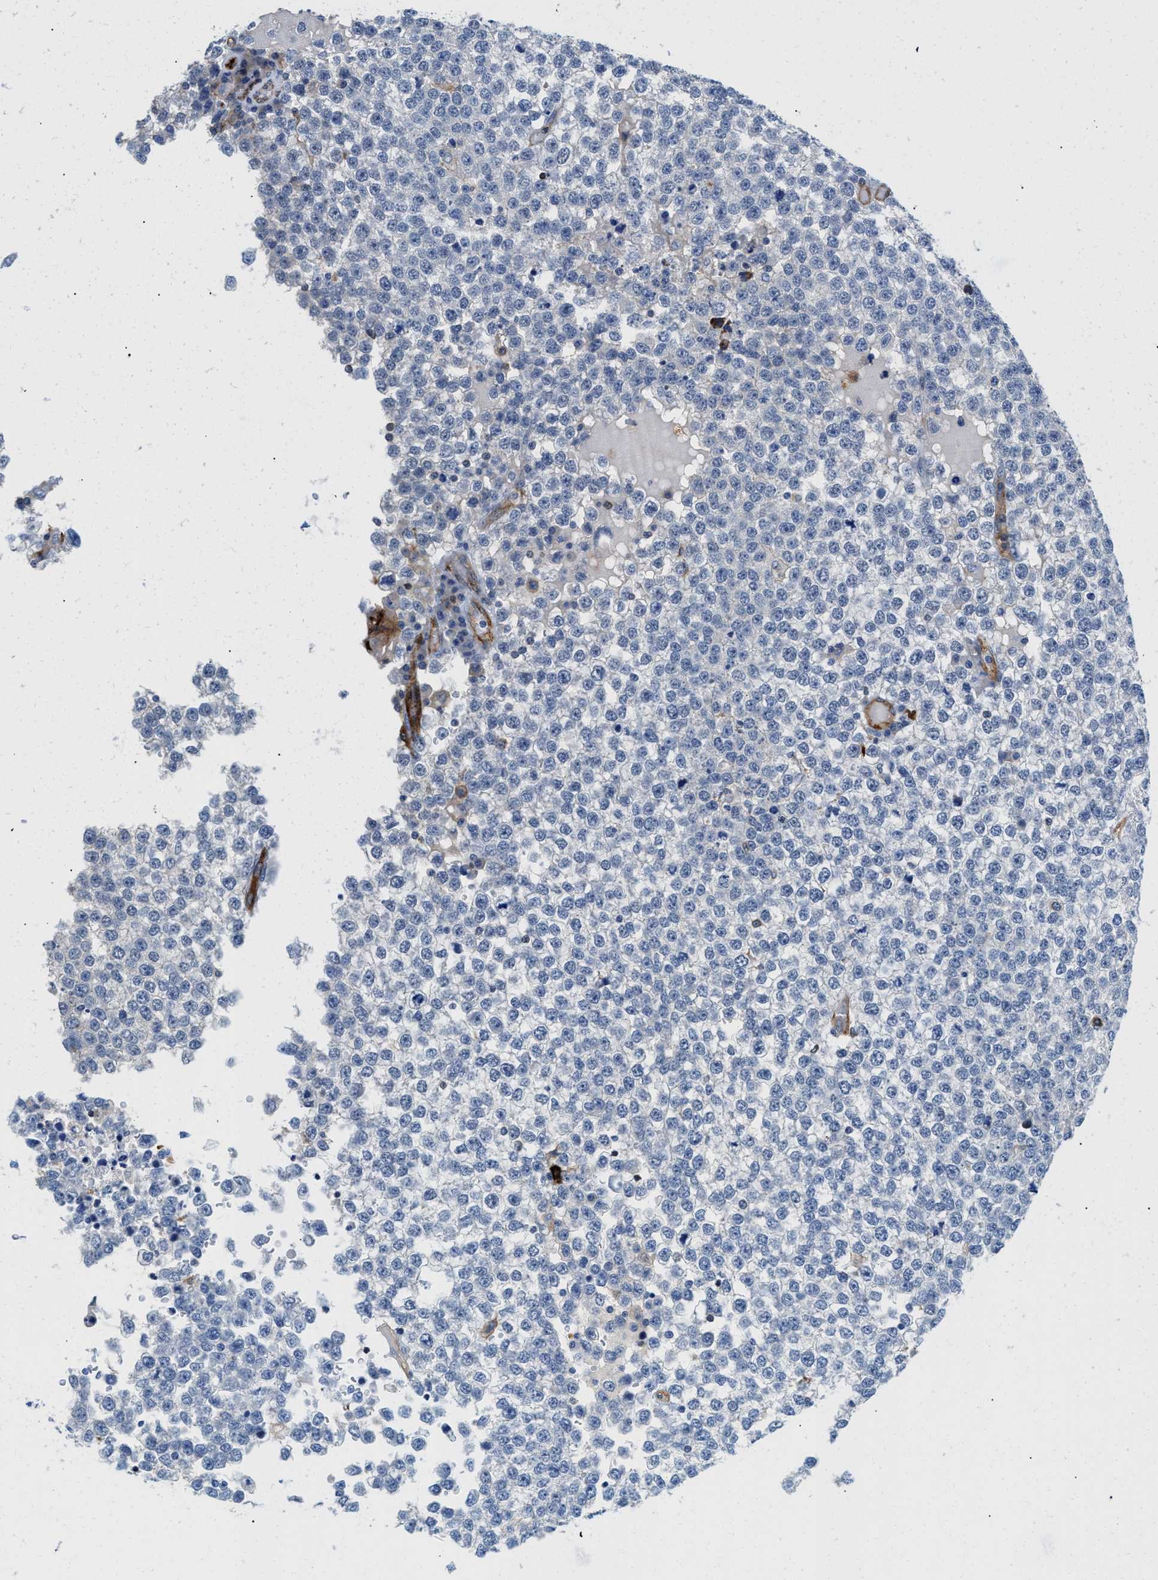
{"staining": {"intensity": "negative", "quantity": "none", "location": "none"}, "tissue": "testis cancer", "cell_type": "Tumor cells", "image_type": "cancer", "snomed": [{"axis": "morphology", "description": "Seminoma, NOS"}, {"axis": "topography", "description": "Testis"}], "caption": "The photomicrograph displays no staining of tumor cells in testis cancer (seminoma).", "gene": "CD226", "patient": {"sex": "male", "age": 65}}